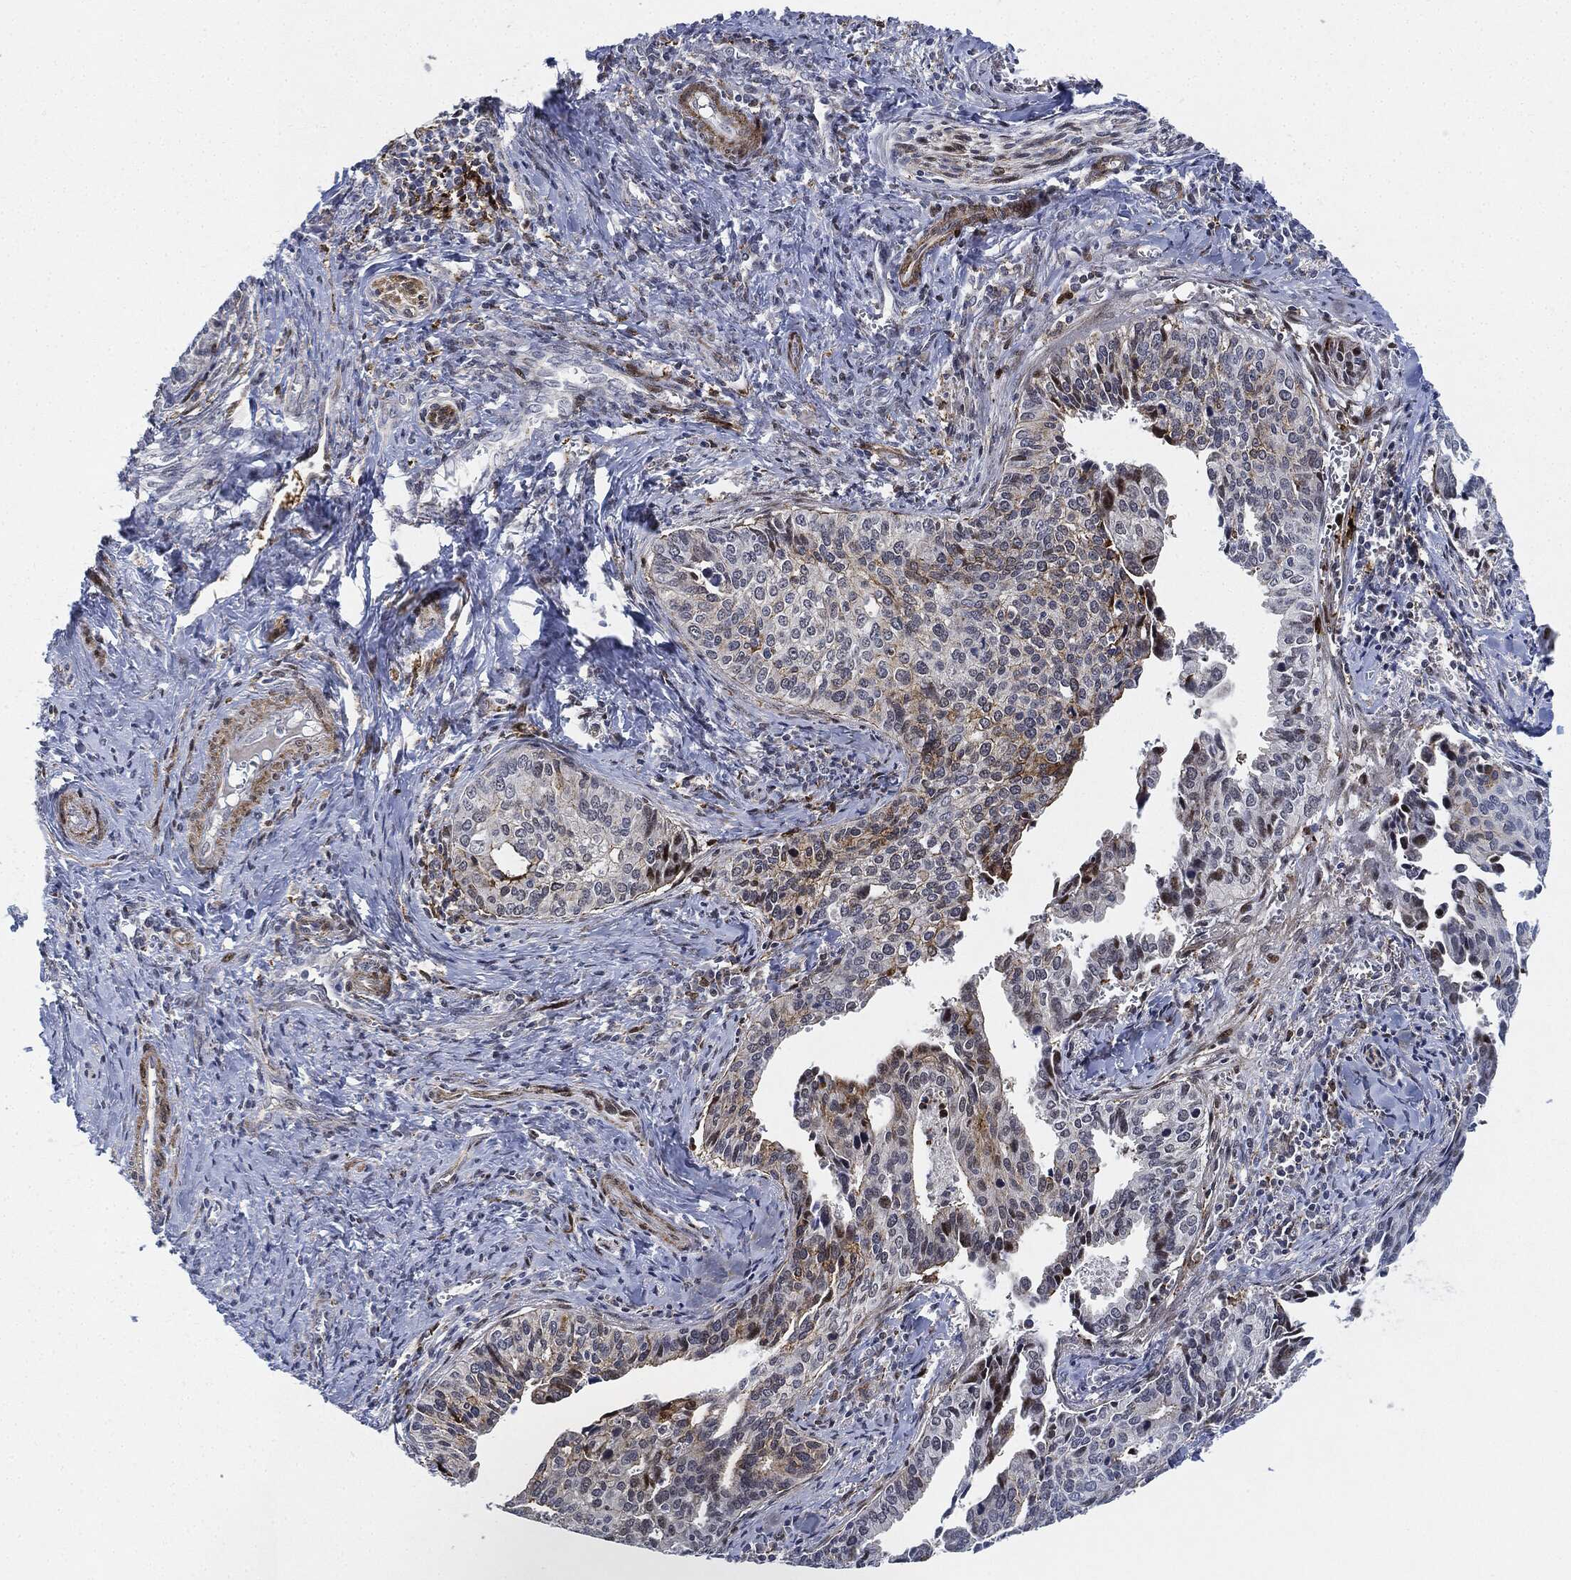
{"staining": {"intensity": "negative", "quantity": "none", "location": "none"}, "tissue": "cervical cancer", "cell_type": "Tumor cells", "image_type": "cancer", "snomed": [{"axis": "morphology", "description": "Squamous cell carcinoma, NOS"}, {"axis": "topography", "description": "Cervix"}], "caption": "The image shows no staining of tumor cells in squamous cell carcinoma (cervical). (Brightfield microscopy of DAB (3,3'-diaminobenzidine) immunohistochemistry at high magnification).", "gene": "NANOS3", "patient": {"sex": "female", "age": 29}}